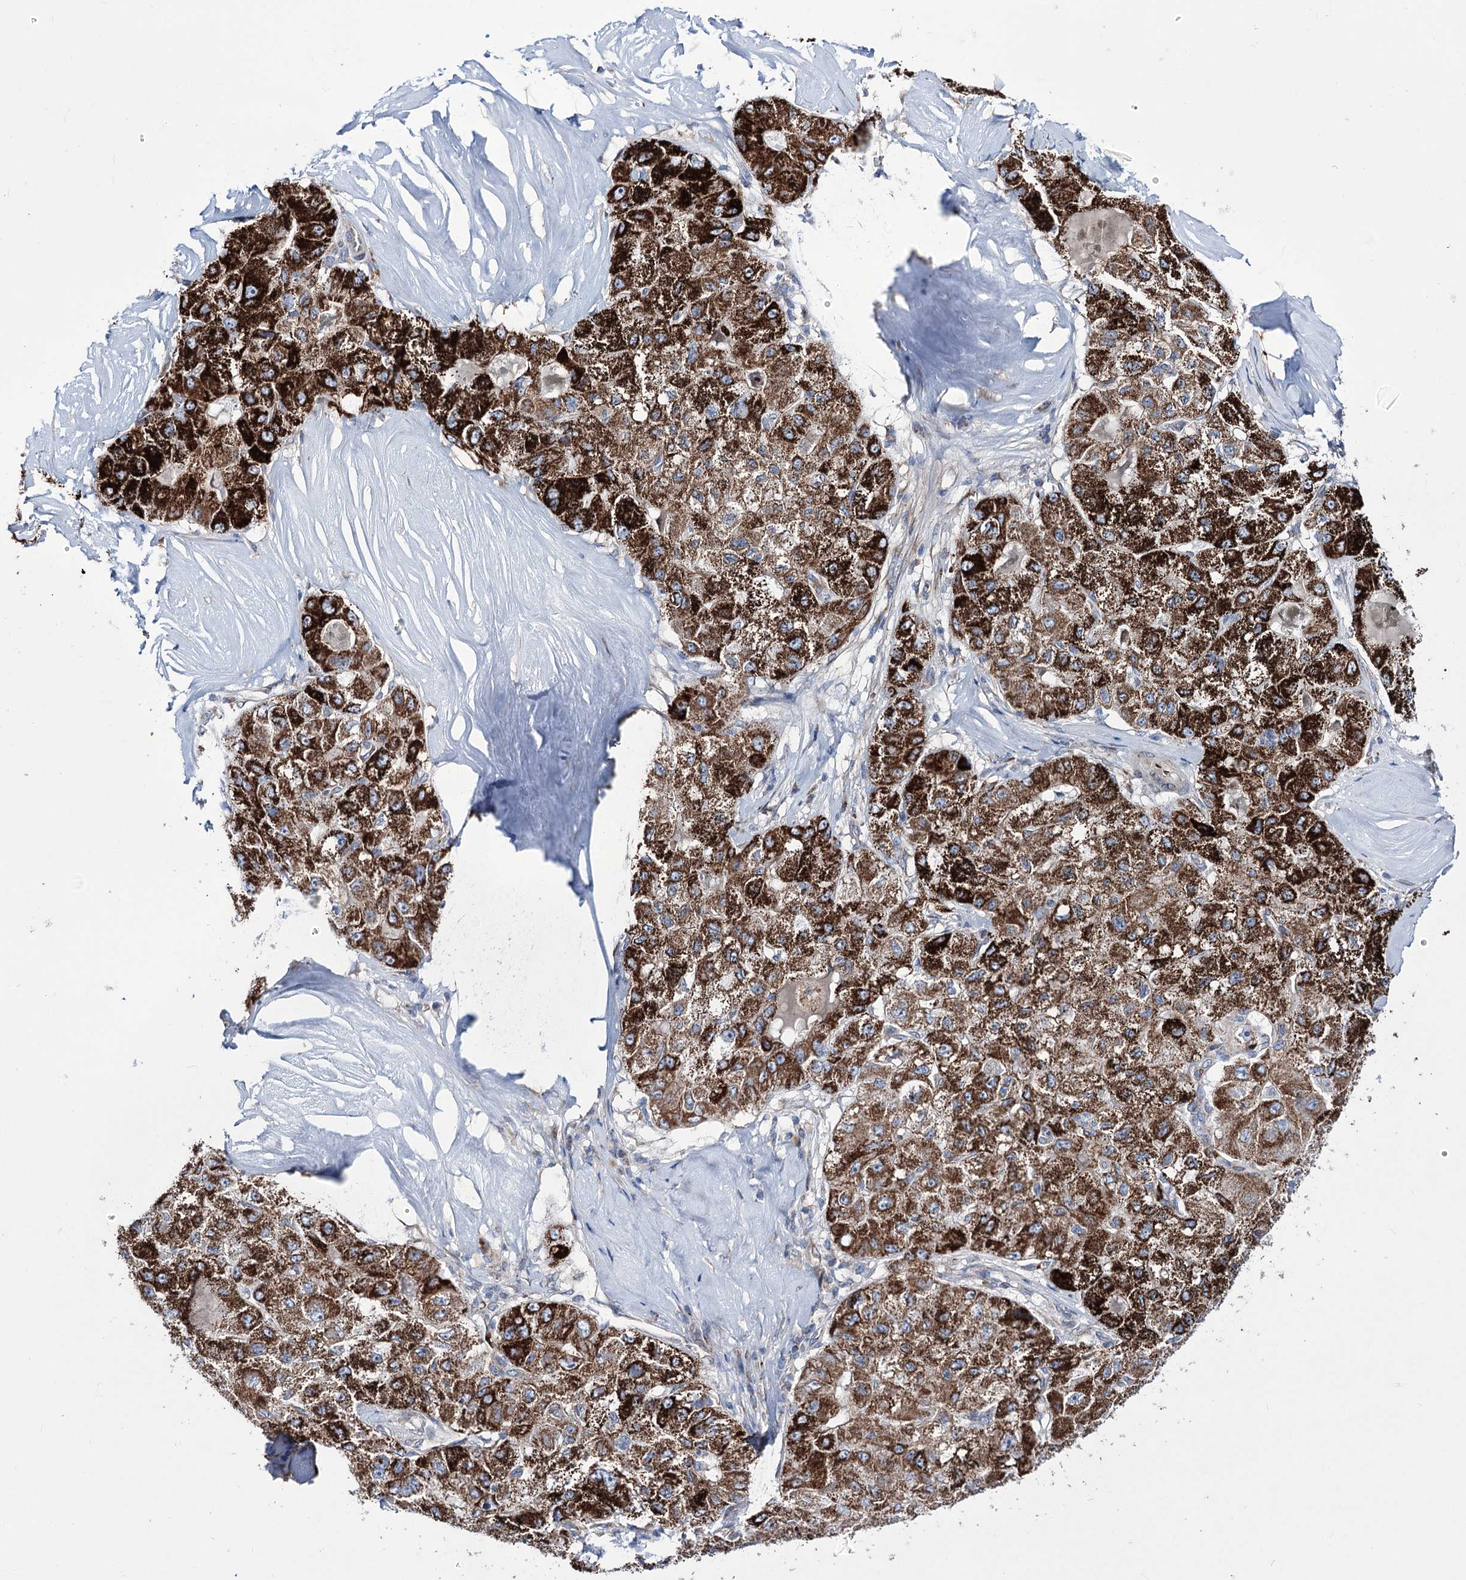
{"staining": {"intensity": "strong", "quantity": ">75%", "location": "cytoplasmic/membranous"}, "tissue": "liver cancer", "cell_type": "Tumor cells", "image_type": "cancer", "snomed": [{"axis": "morphology", "description": "Carcinoma, Hepatocellular, NOS"}, {"axis": "topography", "description": "Liver"}], "caption": "Liver cancer (hepatocellular carcinoma) was stained to show a protein in brown. There is high levels of strong cytoplasmic/membranous positivity in approximately >75% of tumor cells. (DAB (3,3'-diaminobenzidine) IHC with brightfield microscopy, high magnification).", "gene": "OSBPL5", "patient": {"sex": "male", "age": 80}}